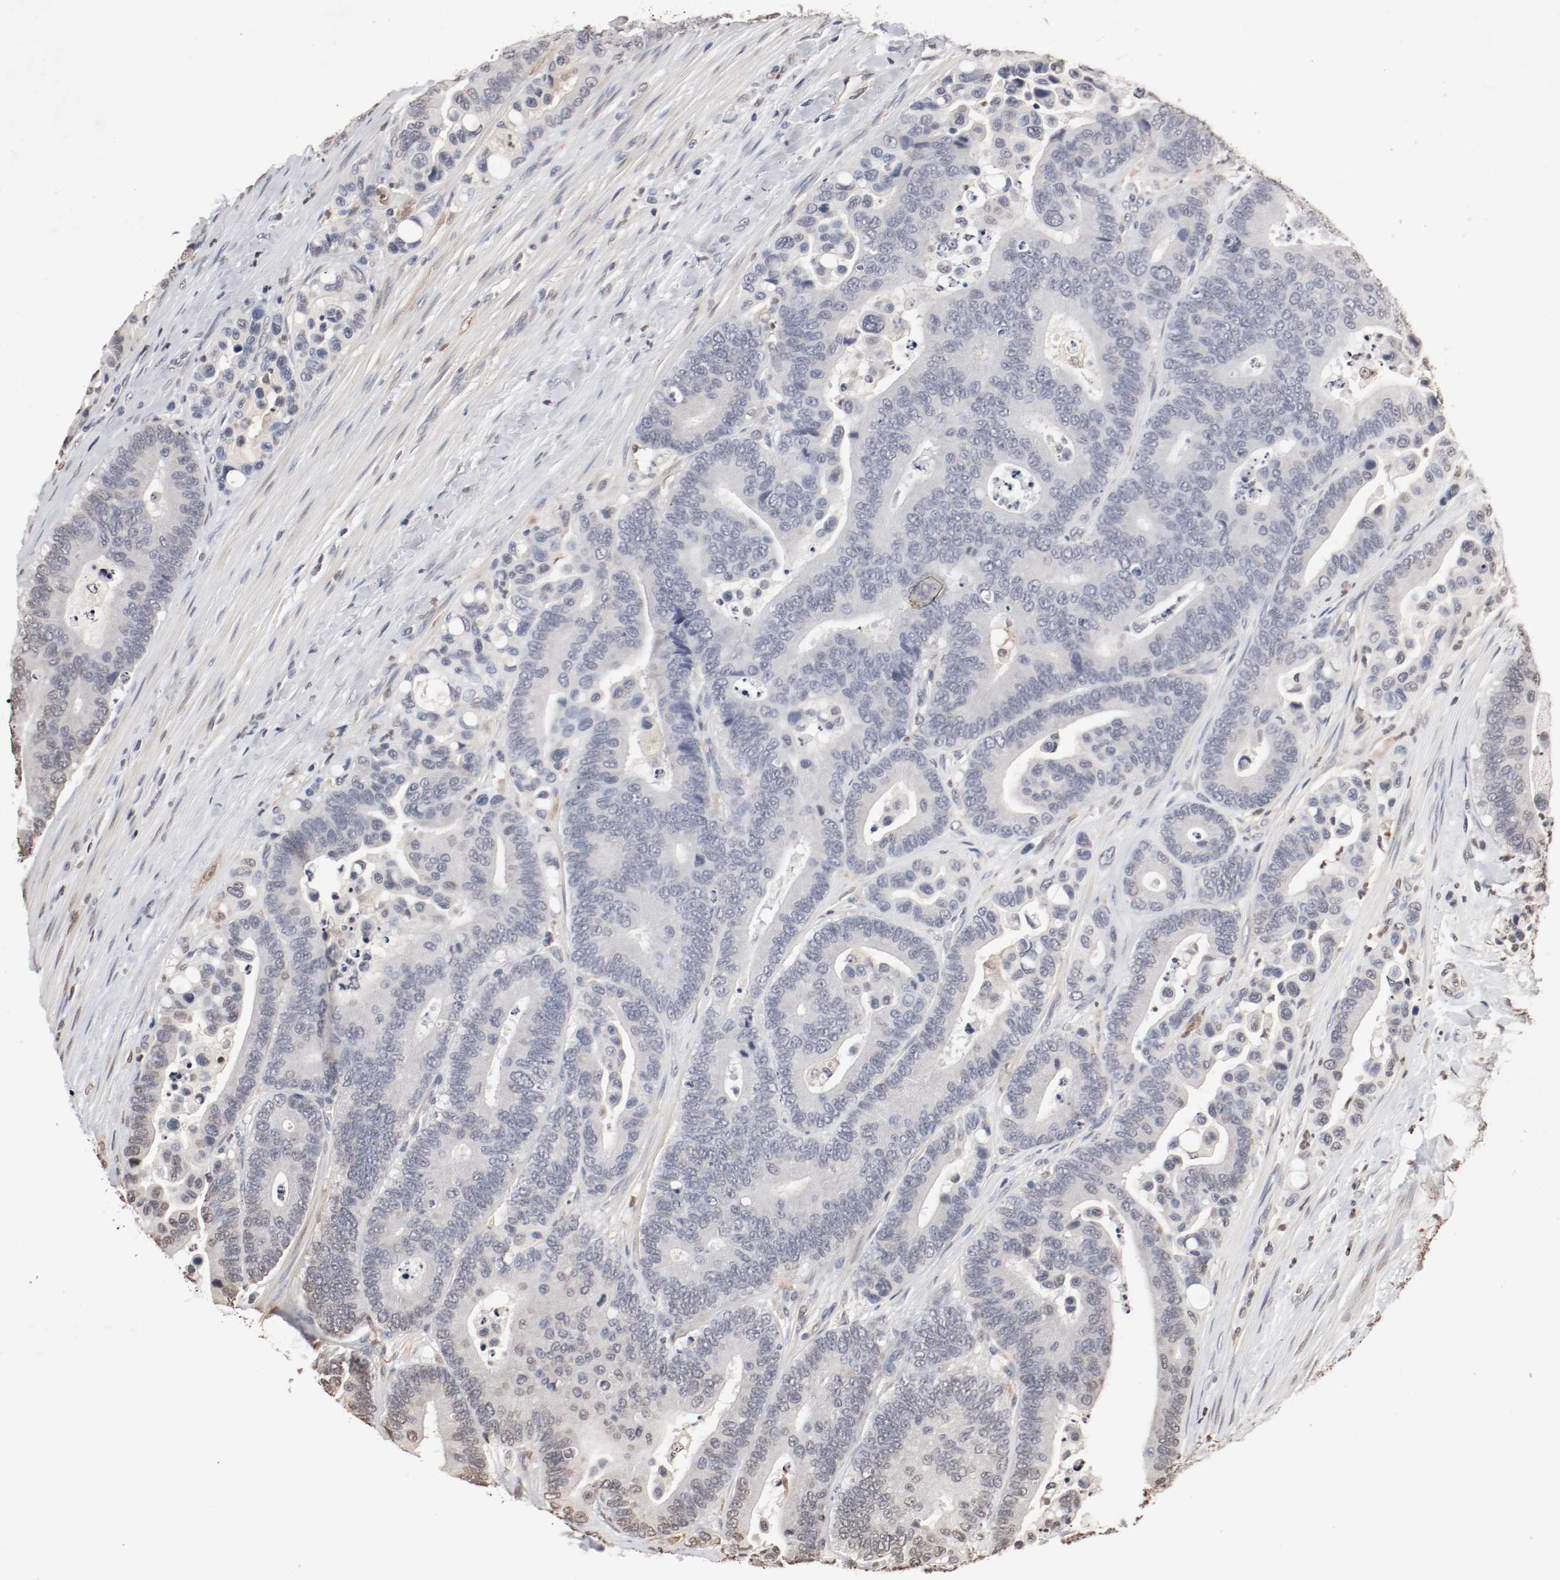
{"staining": {"intensity": "negative", "quantity": "none", "location": "none"}, "tissue": "colorectal cancer", "cell_type": "Tumor cells", "image_type": "cancer", "snomed": [{"axis": "morphology", "description": "Normal tissue, NOS"}, {"axis": "morphology", "description": "Adenocarcinoma, NOS"}, {"axis": "topography", "description": "Colon"}], "caption": "A high-resolution image shows IHC staining of colorectal adenocarcinoma, which demonstrates no significant staining in tumor cells. Nuclei are stained in blue.", "gene": "WASL", "patient": {"sex": "male", "age": 82}}